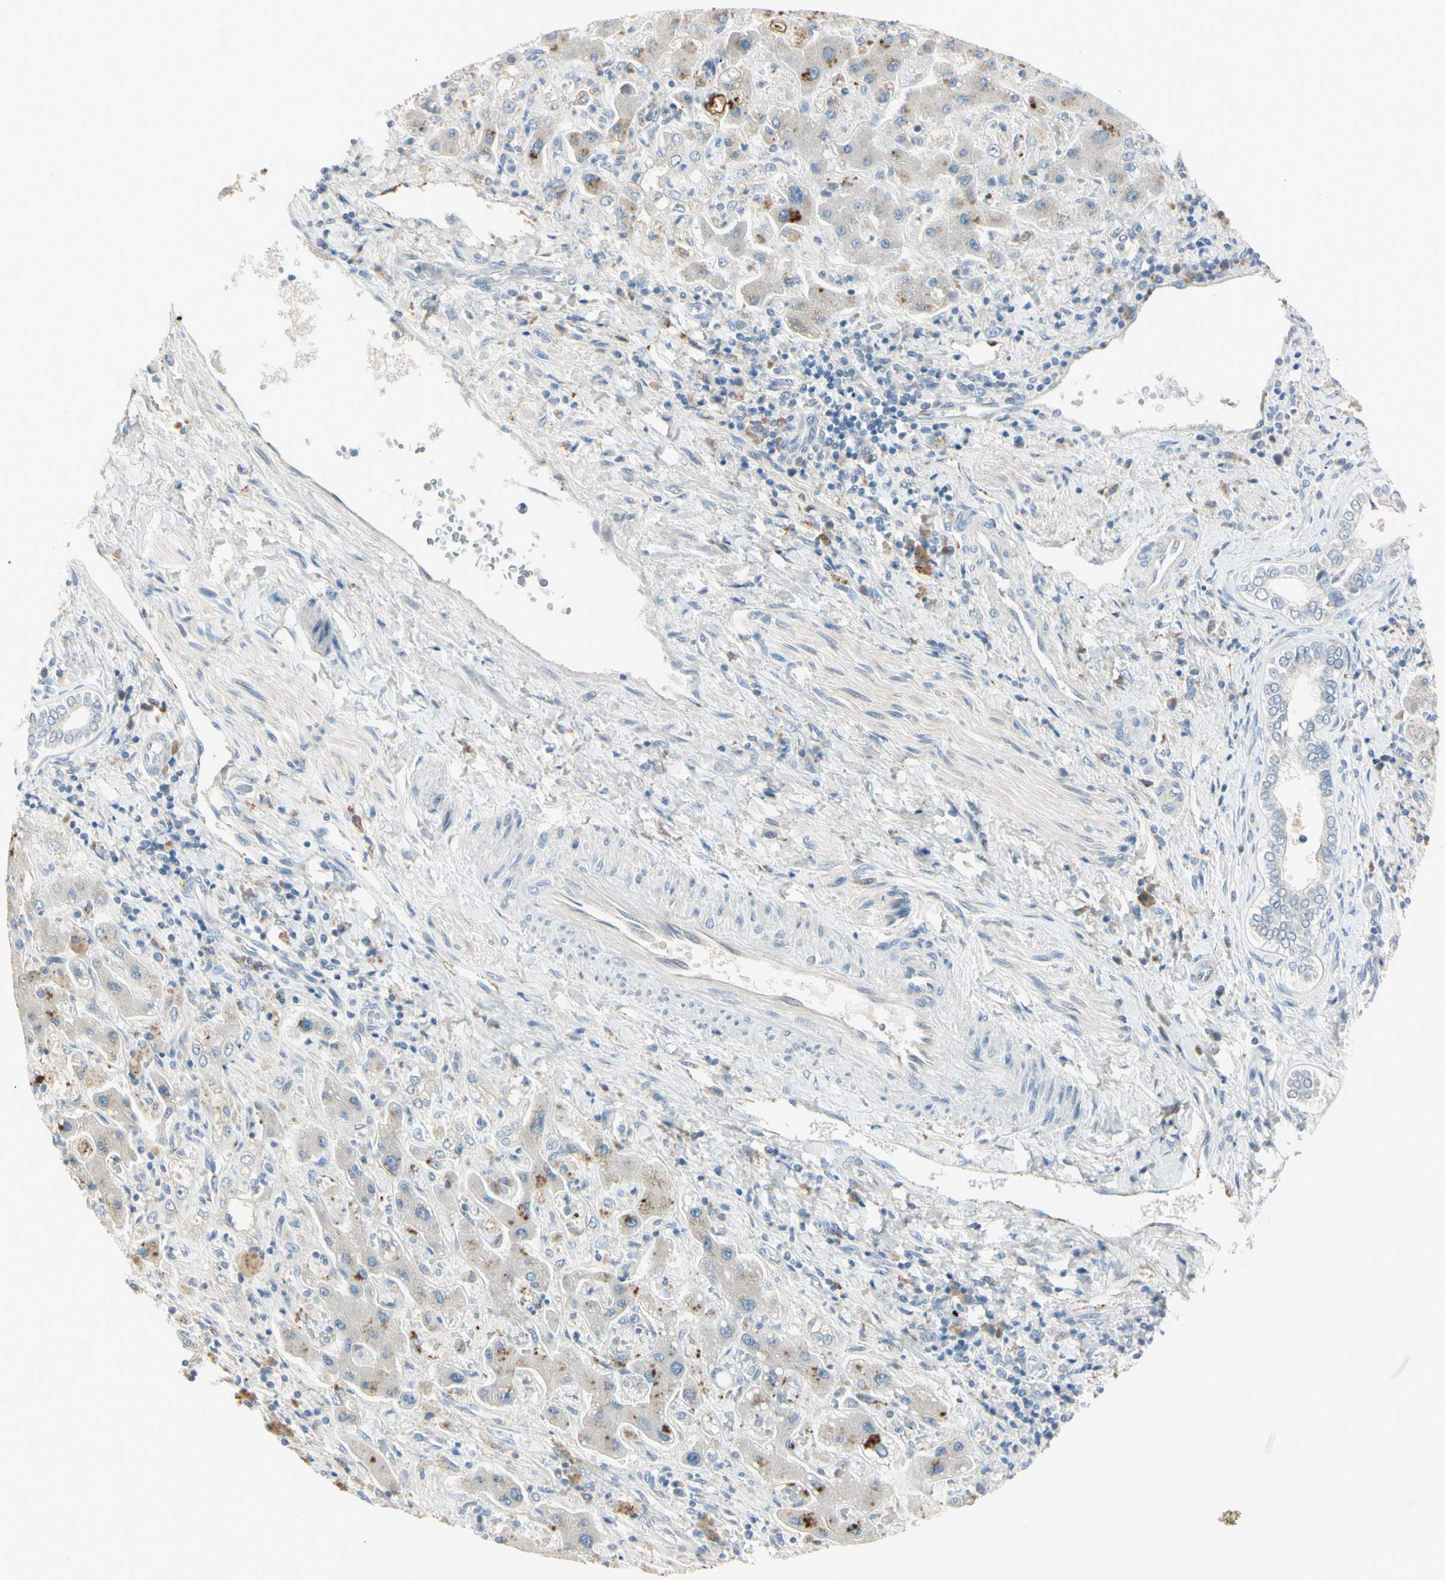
{"staining": {"intensity": "weak", "quantity": "<25%", "location": "cytoplasmic/membranous"}, "tissue": "liver cancer", "cell_type": "Tumor cells", "image_type": "cancer", "snomed": [{"axis": "morphology", "description": "Cholangiocarcinoma"}, {"axis": "topography", "description": "Liver"}], "caption": "Immunohistochemistry of human liver cancer reveals no expression in tumor cells.", "gene": "AATK", "patient": {"sex": "male", "age": 50}}